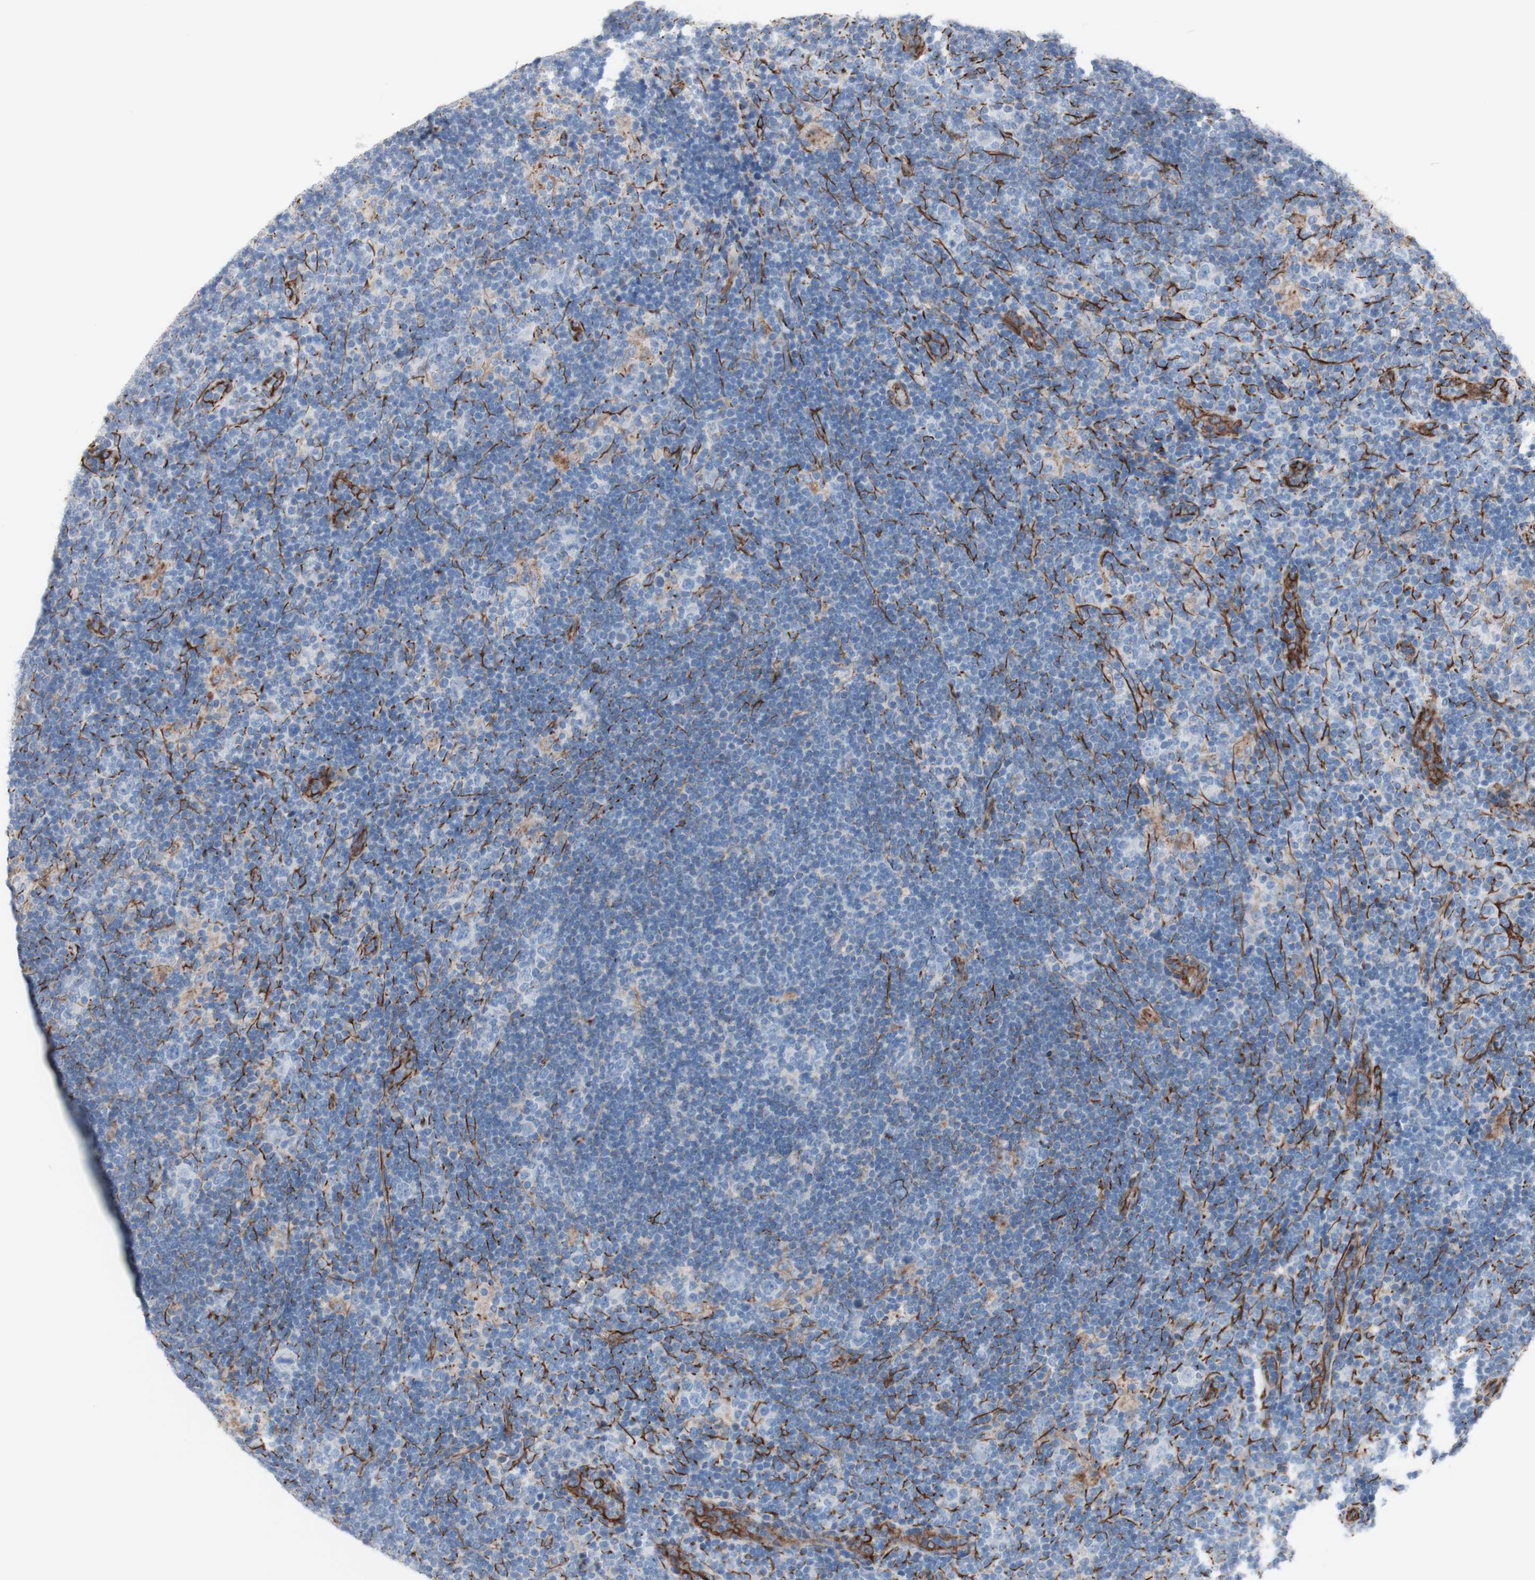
{"staining": {"intensity": "negative", "quantity": "none", "location": "none"}, "tissue": "lymphoma", "cell_type": "Tumor cells", "image_type": "cancer", "snomed": [{"axis": "morphology", "description": "Hodgkin's disease, NOS"}, {"axis": "topography", "description": "Lymph node"}], "caption": "There is no significant expression in tumor cells of lymphoma.", "gene": "AGPAT5", "patient": {"sex": "female", "age": 57}}